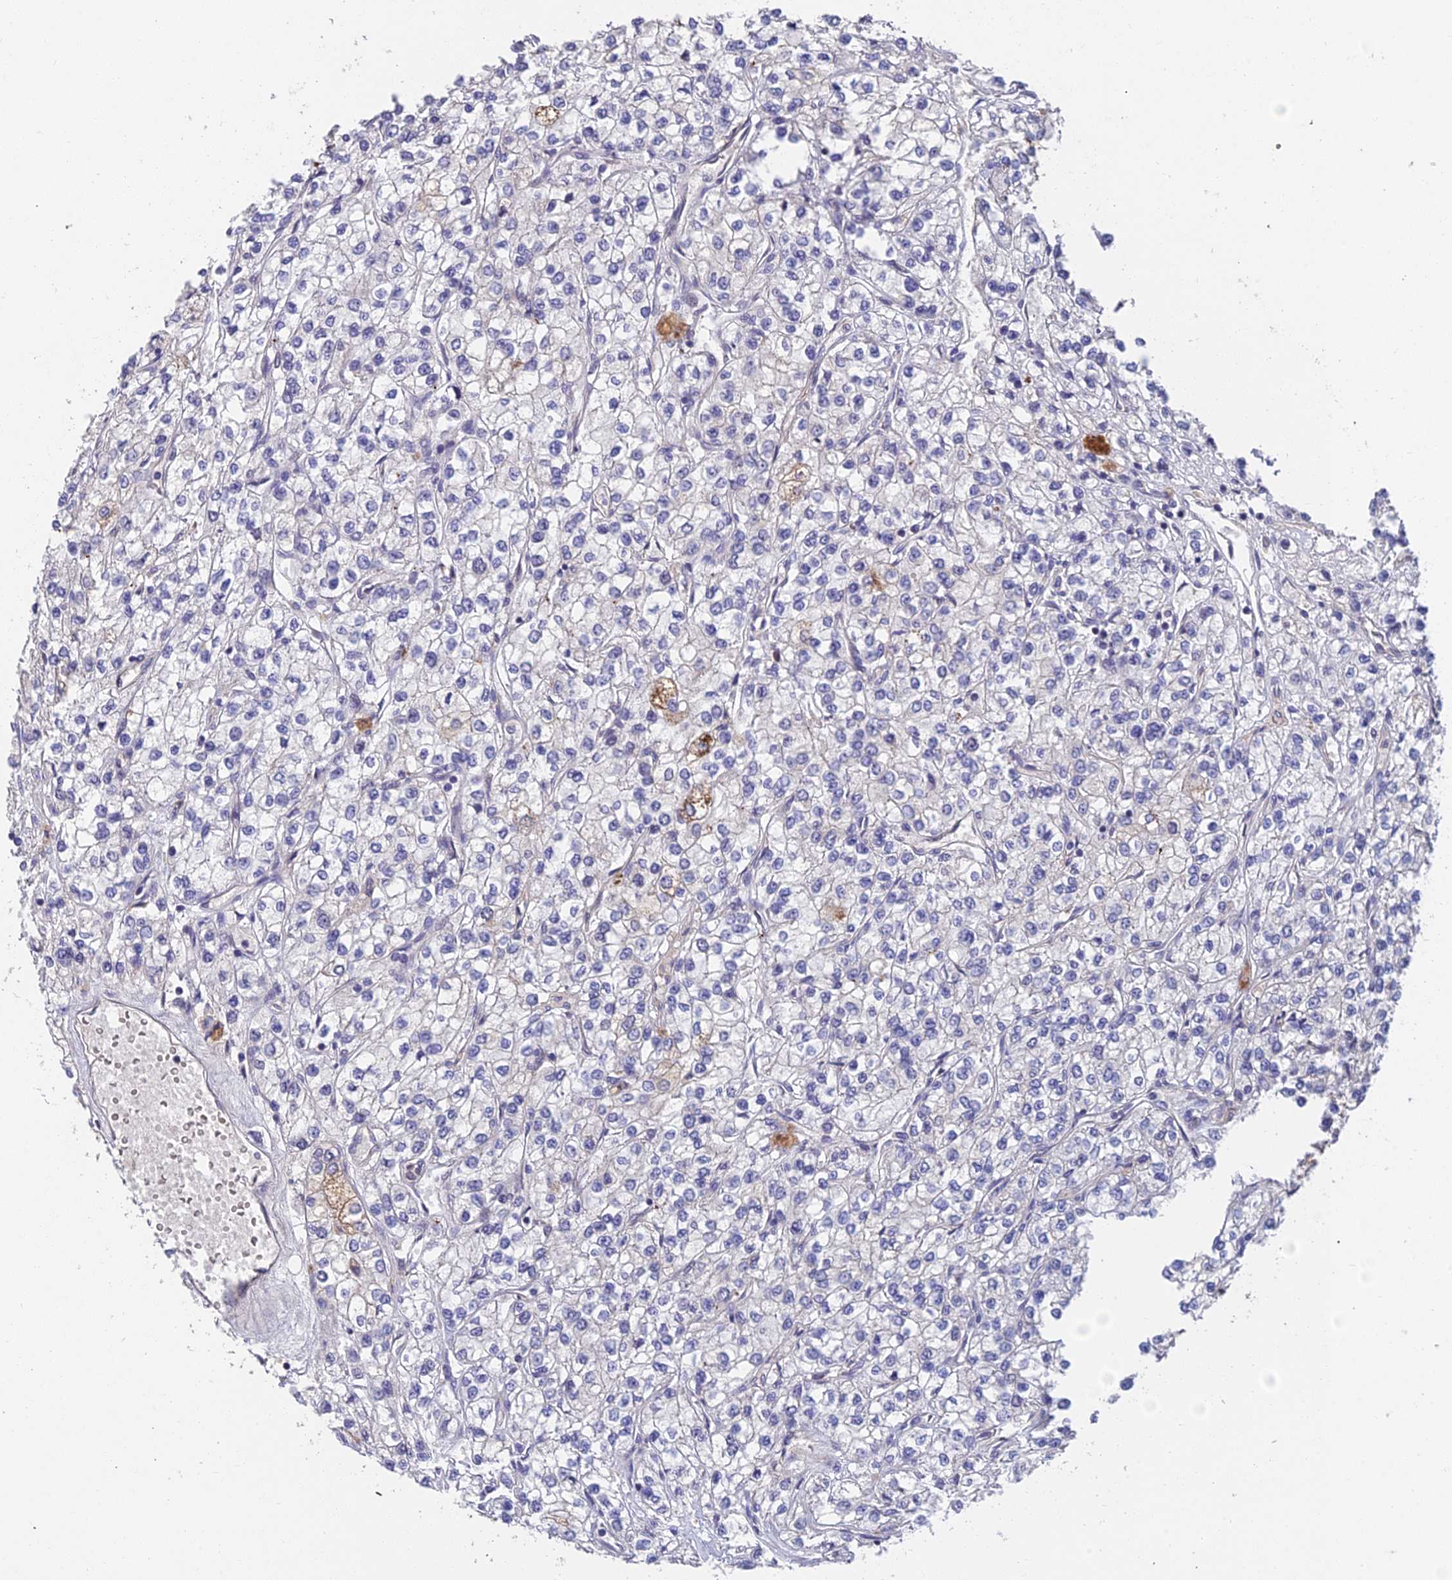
{"staining": {"intensity": "moderate", "quantity": "<25%", "location": "cytoplasmic/membranous"}, "tissue": "renal cancer", "cell_type": "Tumor cells", "image_type": "cancer", "snomed": [{"axis": "morphology", "description": "Adenocarcinoma, NOS"}, {"axis": "topography", "description": "Kidney"}], "caption": "Moderate cytoplasmic/membranous protein positivity is seen in about <25% of tumor cells in renal cancer. (brown staining indicates protein expression, while blue staining denotes nuclei).", "gene": "ADAMTS13", "patient": {"sex": "male", "age": 80}}